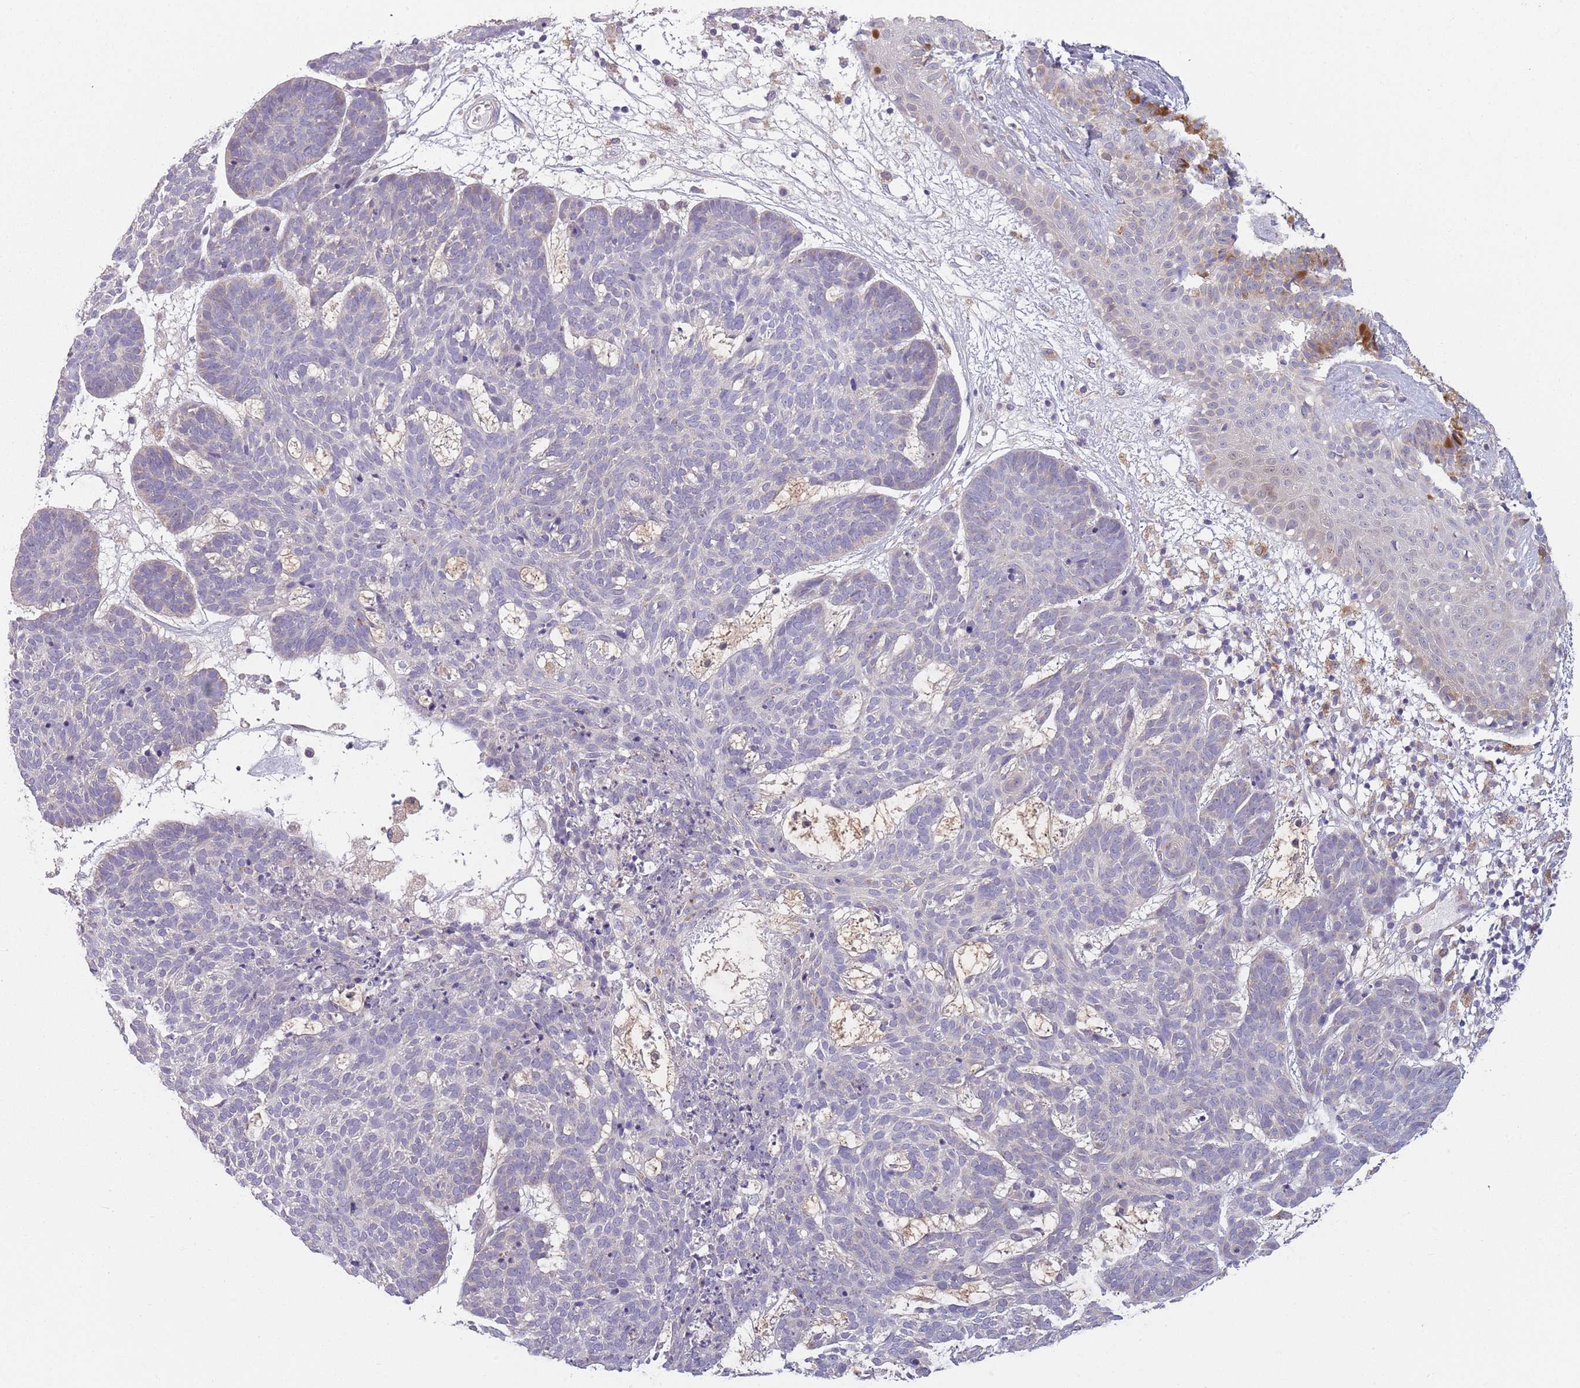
{"staining": {"intensity": "negative", "quantity": "none", "location": "none"}, "tissue": "skin cancer", "cell_type": "Tumor cells", "image_type": "cancer", "snomed": [{"axis": "morphology", "description": "Basal cell carcinoma"}, {"axis": "topography", "description": "Skin"}], "caption": "An immunohistochemistry photomicrograph of basal cell carcinoma (skin) is shown. There is no staining in tumor cells of basal cell carcinoma (skin). (DAB (3,3'-diaminobenzidine) IHC, high magnification).", "gene": "COQ5", "patient": {"sex": "female", "age": 89}}